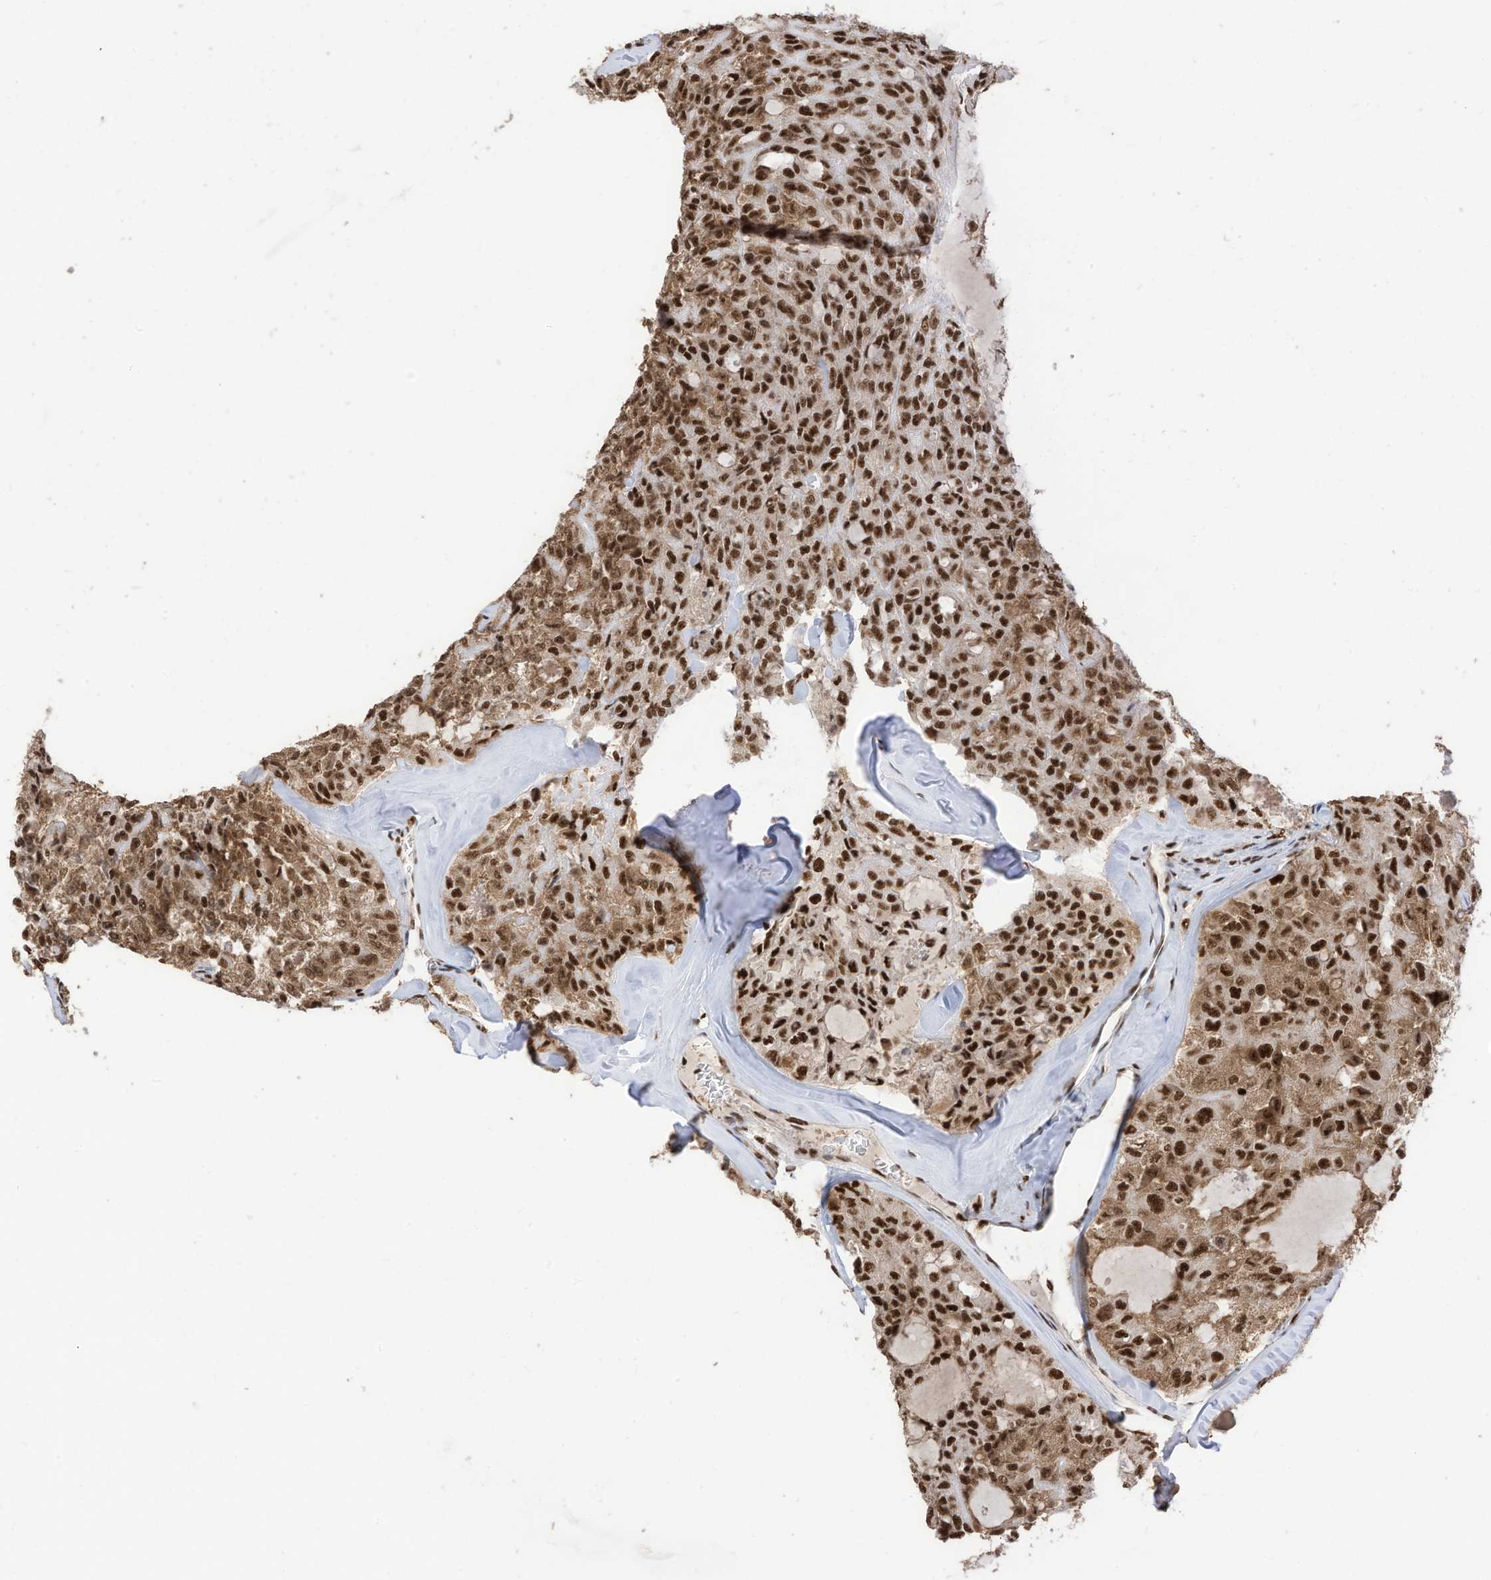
{"staining": {"intensity": "strong", "quantity": ">75%", "location": "nuclear"}, "tissue": "thyroid cancer", "cell_type": "Tumor cells", "image_type": "cancer", "snomed": [{"axis": "morphology", "description": "Follicular adenoma carcinoma, NOS"}, {"axis": "topography", "description": "Thyroid gland"}], "caption": "DAB (3,3'-diaminobenzidine) immunohistochemical staining of thyroid cancer (follicular adenoma carcinoma) displays strong nuclear protein staining in about >75% of tumor cells.", "gene": "SF3A3", "patient": {"sex": "male", "age": 75}}